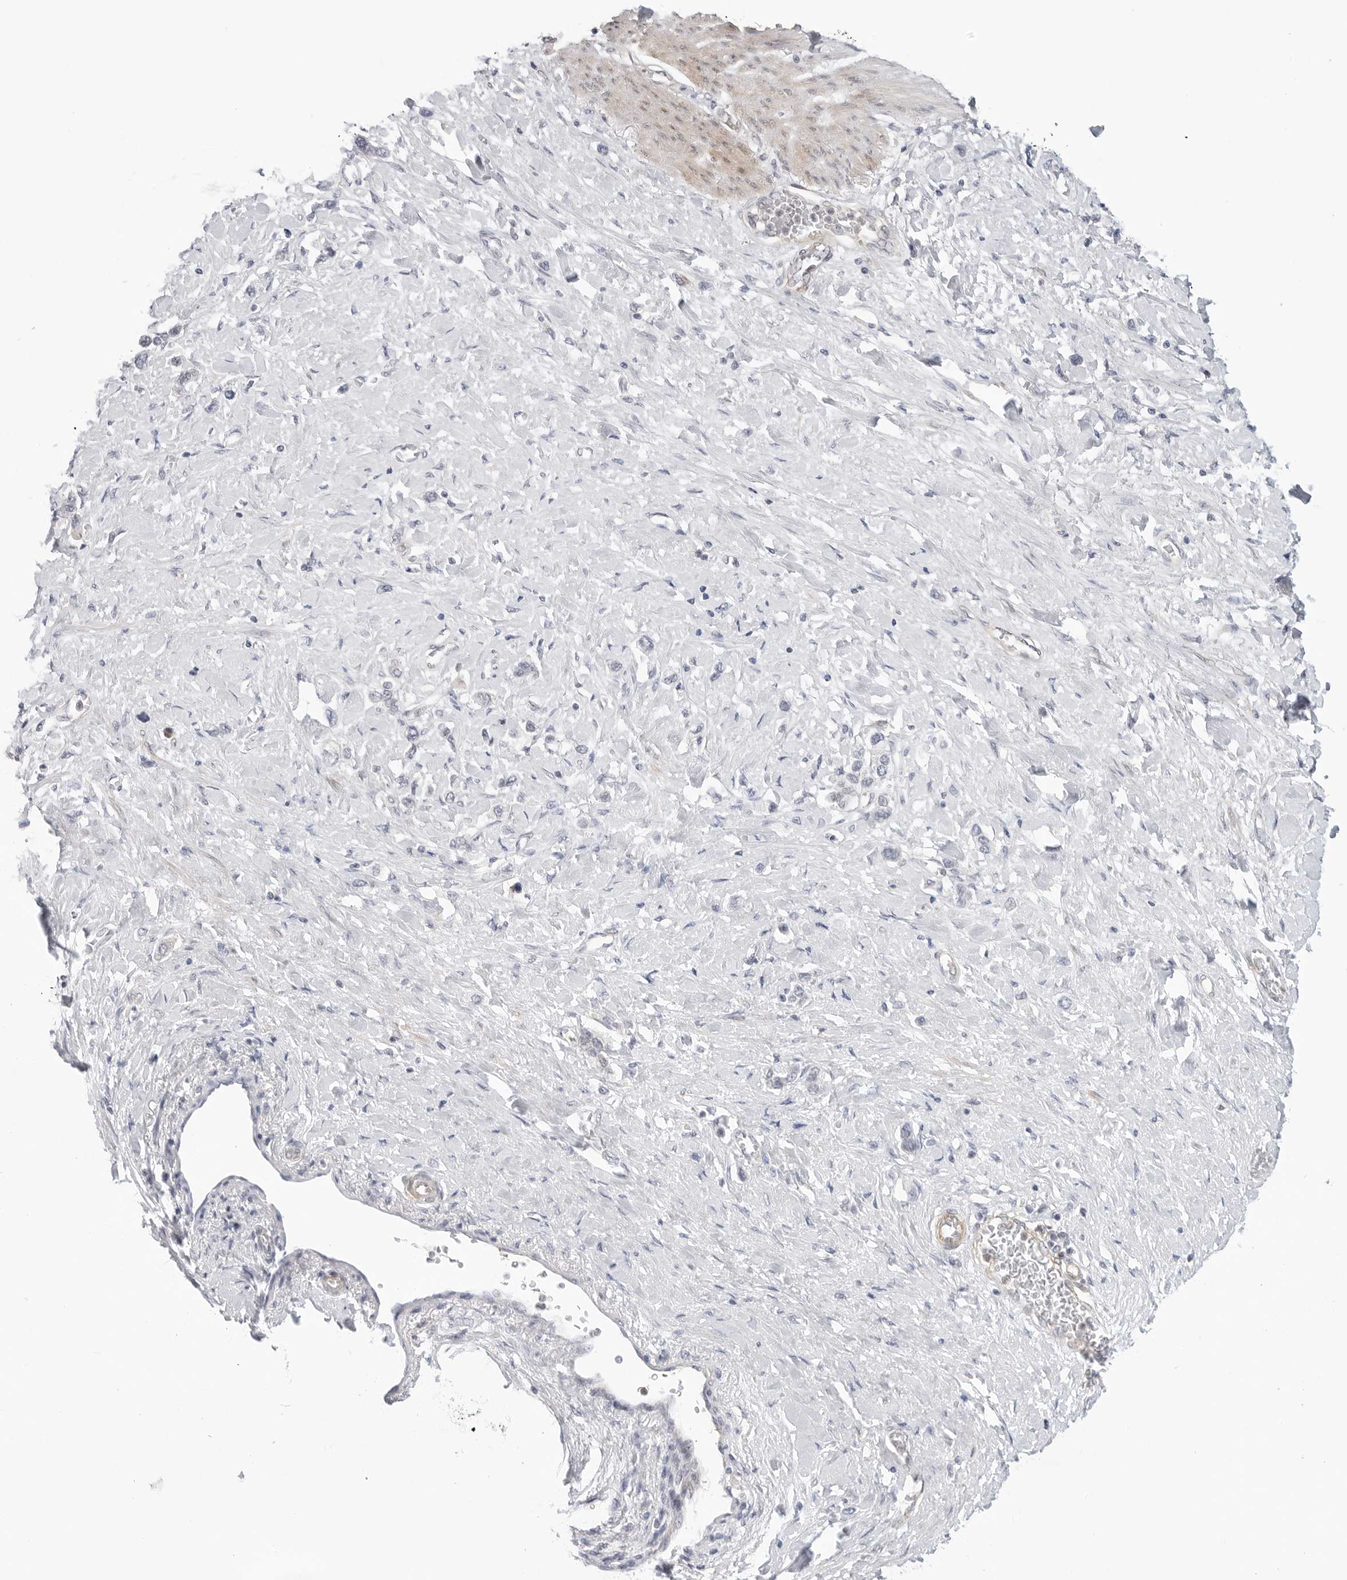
{"staining": {"intensity": "negative", "quantity": "none", "location": "none"}, "tissue": "stomach cancer", "cell_type": "Tumor cells", "image_type": "cancer", "snomed": [{"axis": "morphology", "description": "Adenocarcinoma, NOS"}, {"axis": "topography", "description": "Stomach"}], "caption": "Immunohistochemical staining of human stomach cancer (adenocarcinoma) displays no significant positivity in tumor cells. The staining was performed using DAB (3,3'-diaminobenzidine) to visualize the protein expression in brown, while the nuclei were stained in blue with hematoxylin (Magnification: 20x).", "gene": "STXBP3", "patient": {"sex": "female", "age": 65}}